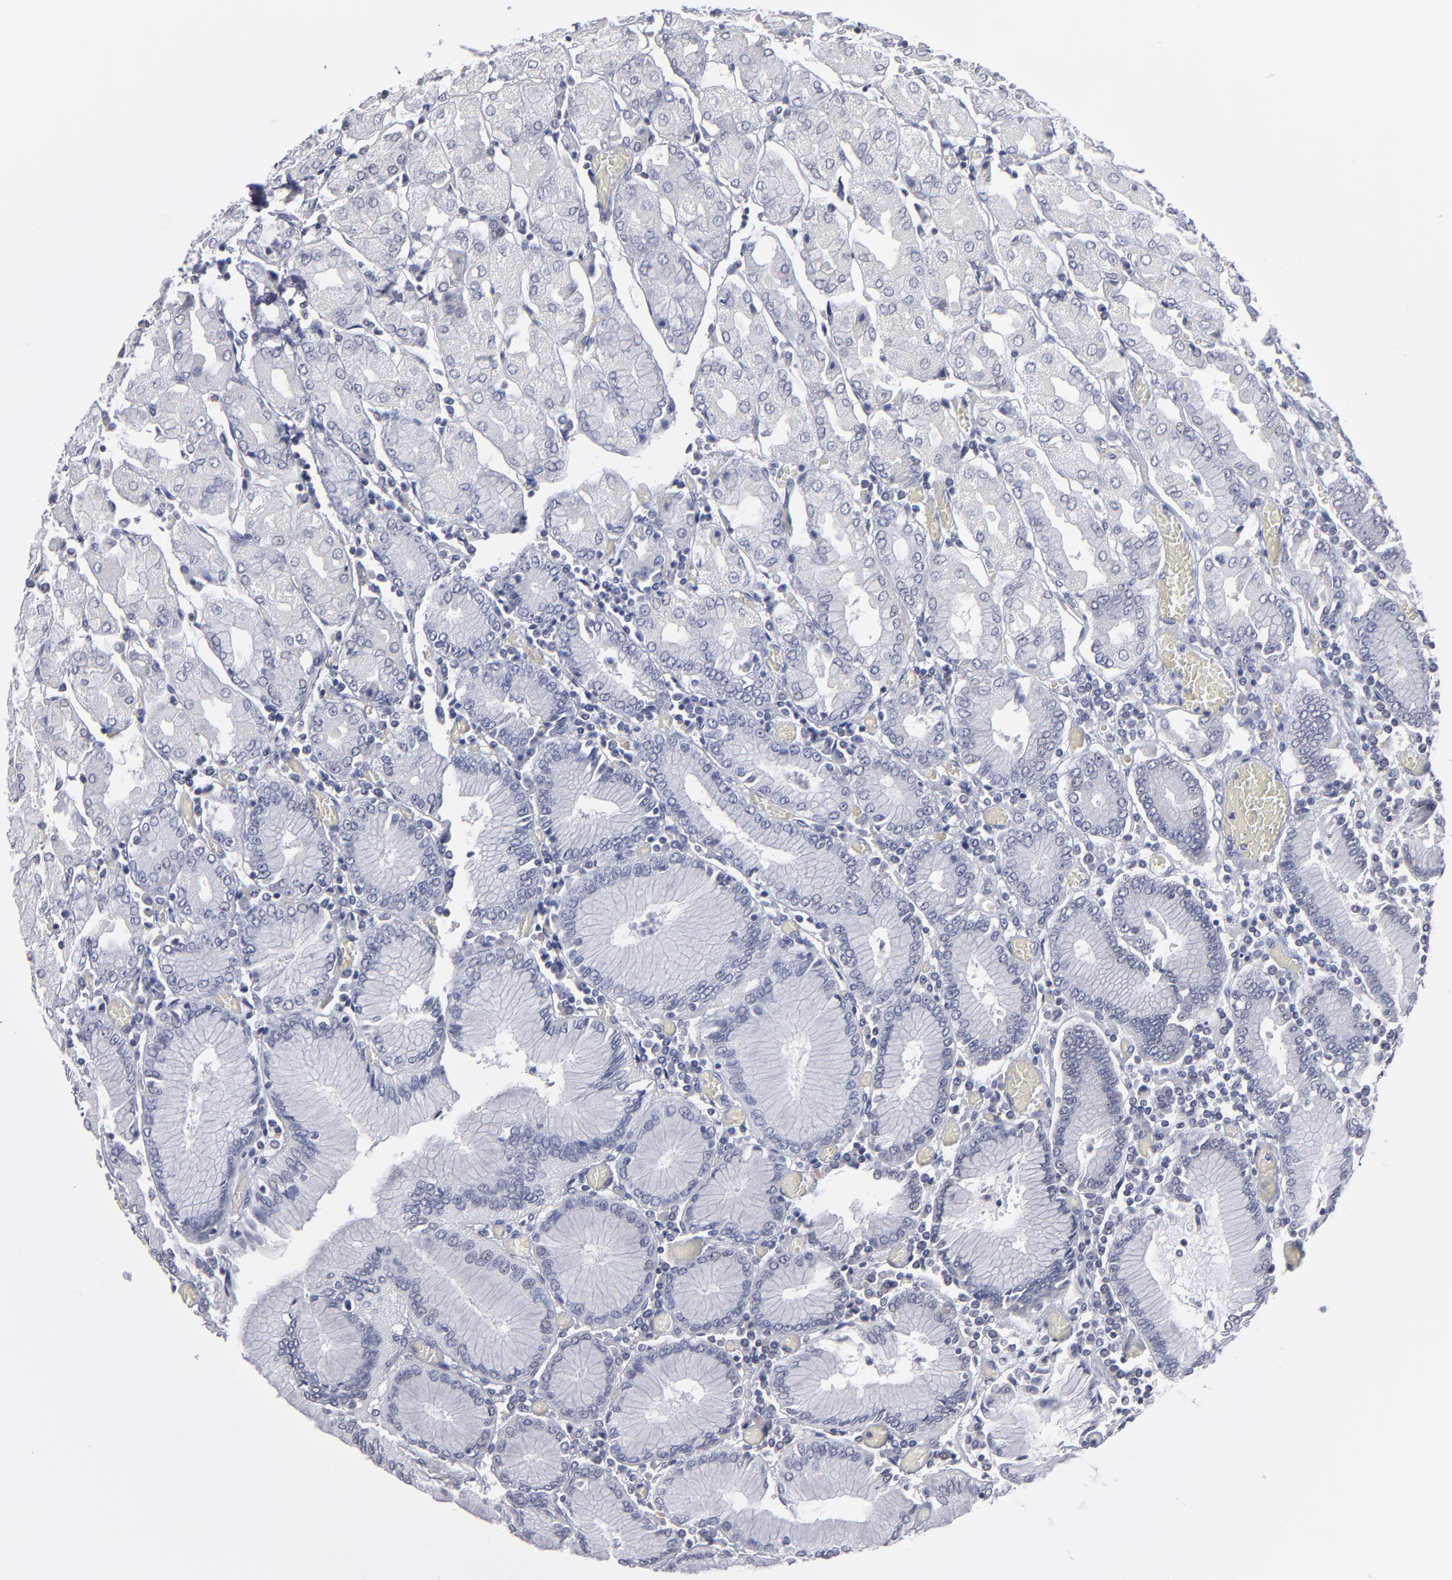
{"staining": {"intensity": "negative", "quantity": "none", "location": "none"}, "tissue": "stomach", "cell_type": "Glandular cells", "image_type": "normal", "snomed": [{"axis": "morphology", "description": "Normal tissue, NOS"}, {"axis": "topography", "description": "Stomach, upper"}], "caption": "Immunohistochemical staining of benign stomach exhibits no significant staining in glandular cells. (Brightfield microscopy of DAB immunohistochemistry (IHC) at high magnification).", "gene": "RPH3A", "patient": {"sex": "male", "age": 78}}